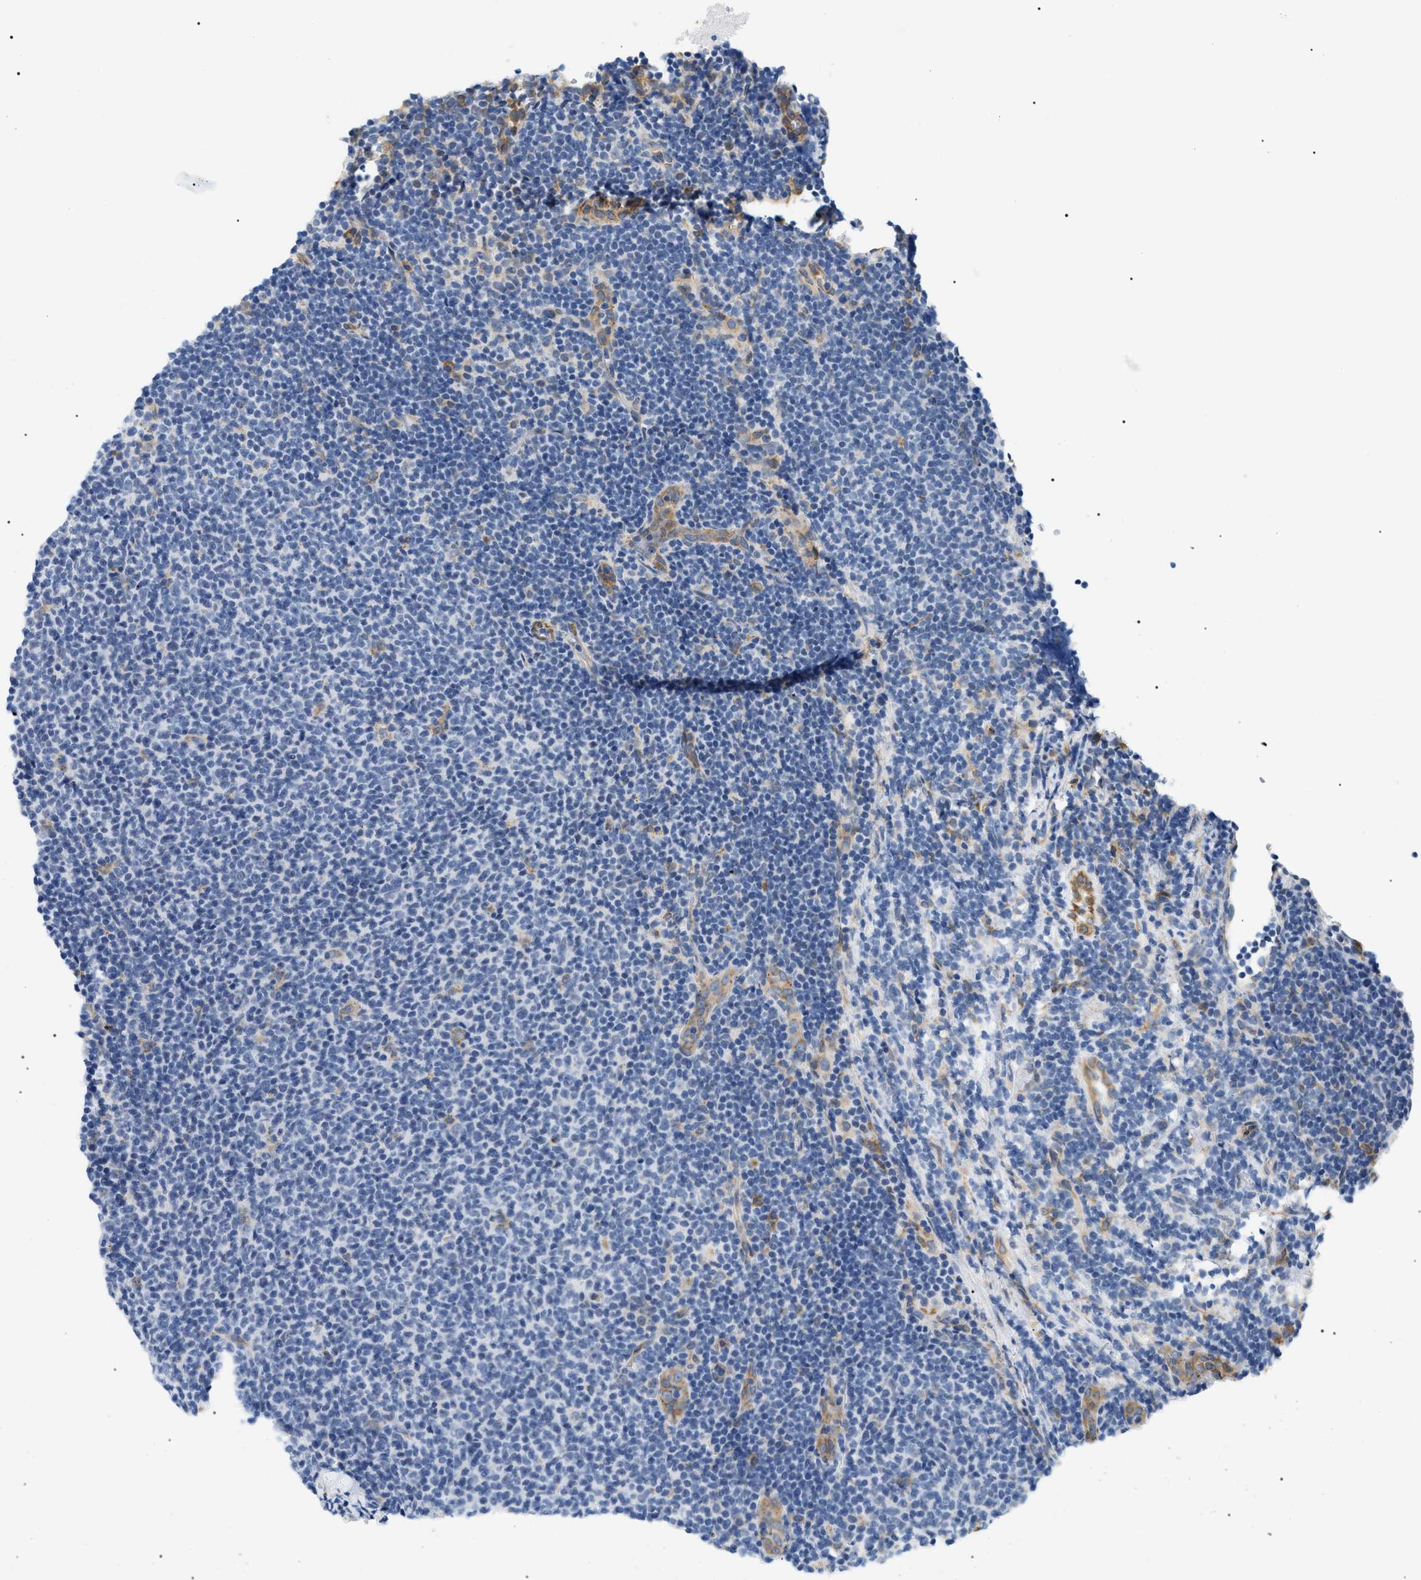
{"staining": {"intensity": "negative", "quantity": "none", "location": "none"}, "tissue": "lymphoma", "cell_type": "Tumor cells", "image_type": "cancer", "snomed": [{"axis": "morphology", "description": "Malignant lymphoma, non-Hodgkin's type, Low grade"}, {"axis": "topography", "description": "Lymph node"}], "caption": "The photomicrograph demonstrates no staining of tumor cells in lymphoma.", "gene": "HSD17B11", "patient": {"sex": "male", "age": 66}}